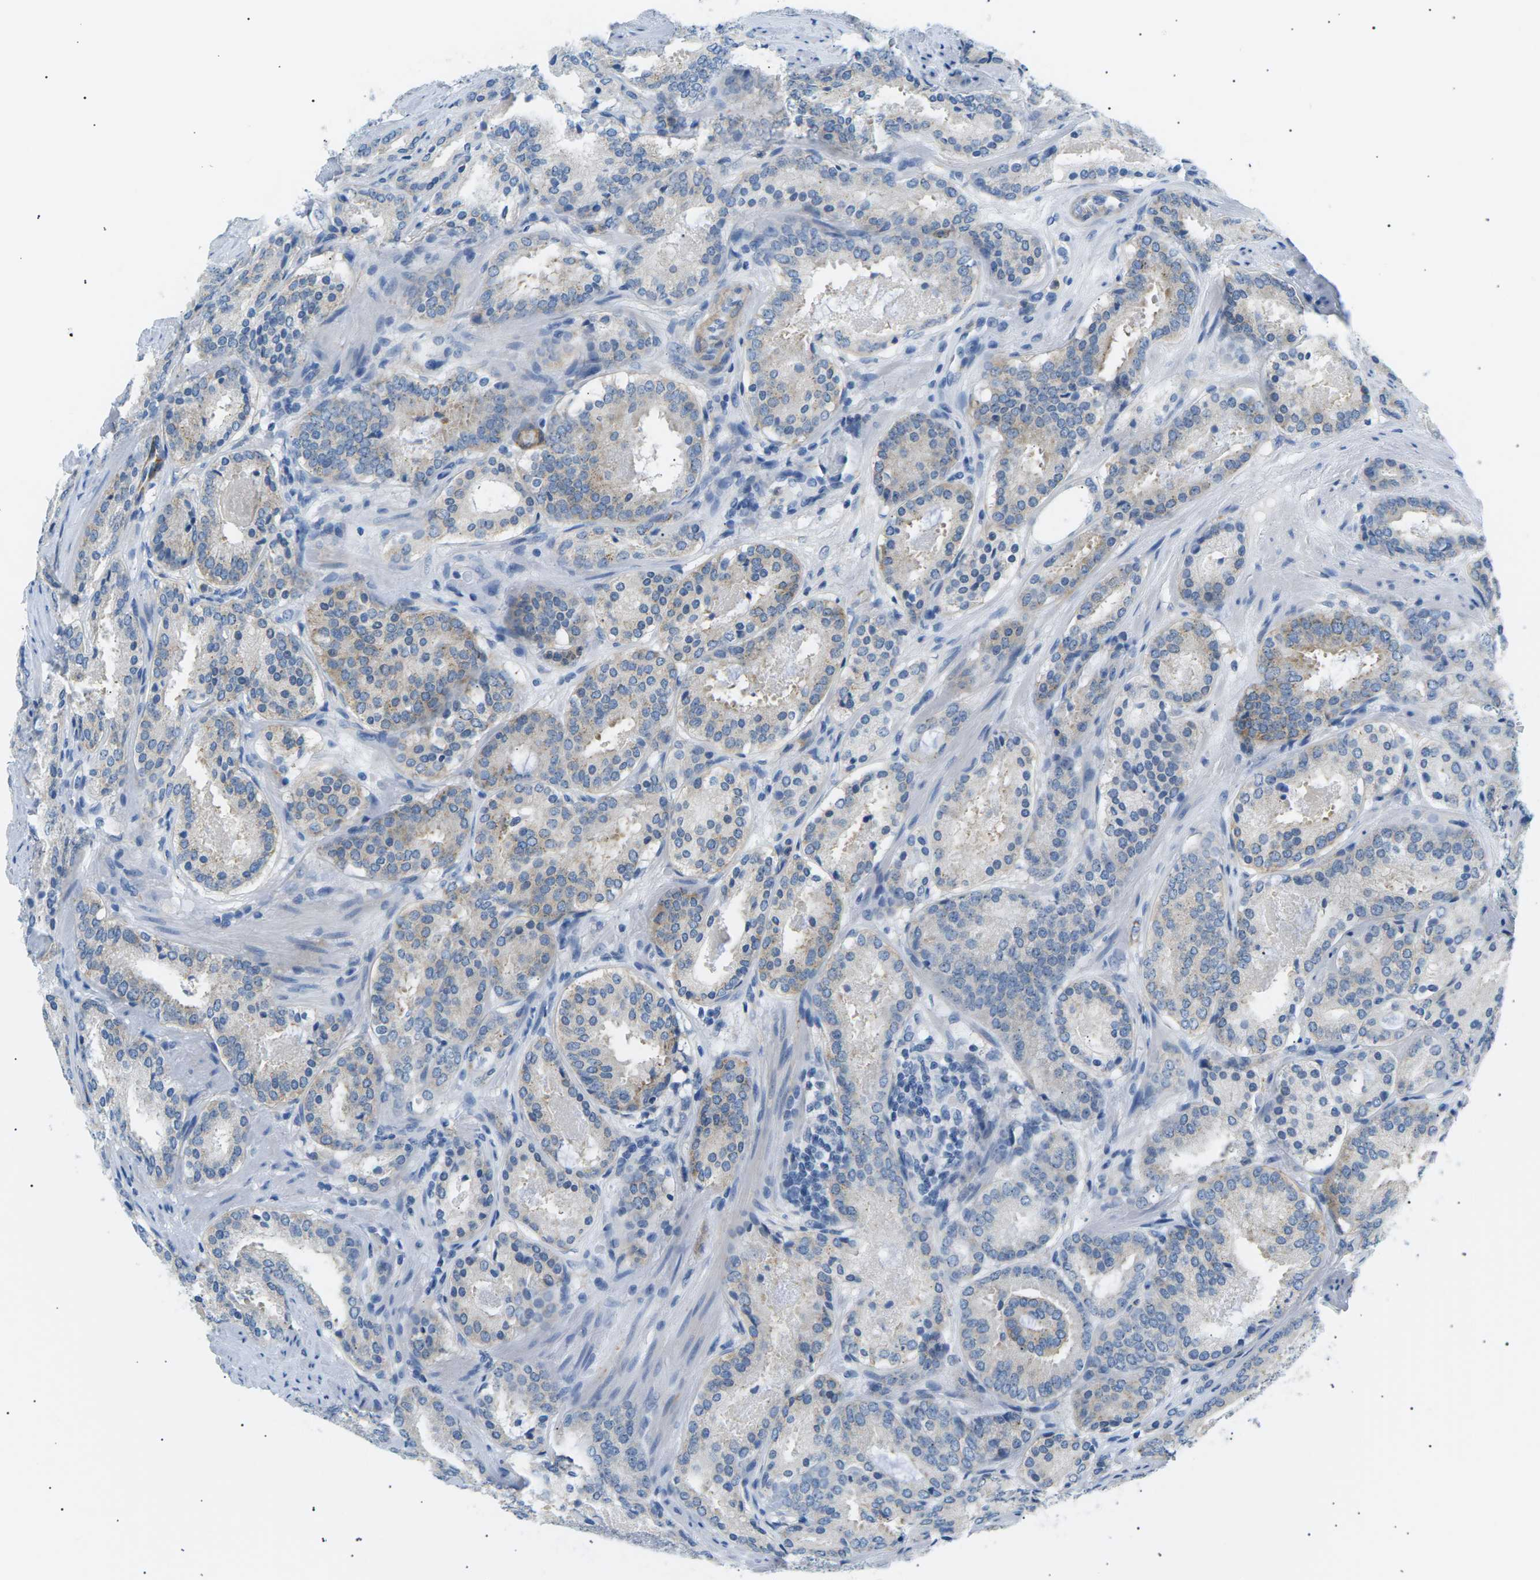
{"staining": {"intensity": "negative", "quantity": "none", "location": "none"}, "tissue": "prostate cancer", "cell_type": "Tumor cells", "image_type": "cancer", "snomed": [{"axis": "morphology", "description": "Adenocarcinoma, Low grade"}, {"axis": "topography", "description": "Prostate"}], "caption": "This is an immunohistochemistry photomicrograph of adenocarcinoma (low-grade) (prostate). There is no expression in tumor cells.", "gene": "SEPTIN5", "patient": {"sex": "male", "age": 69}}